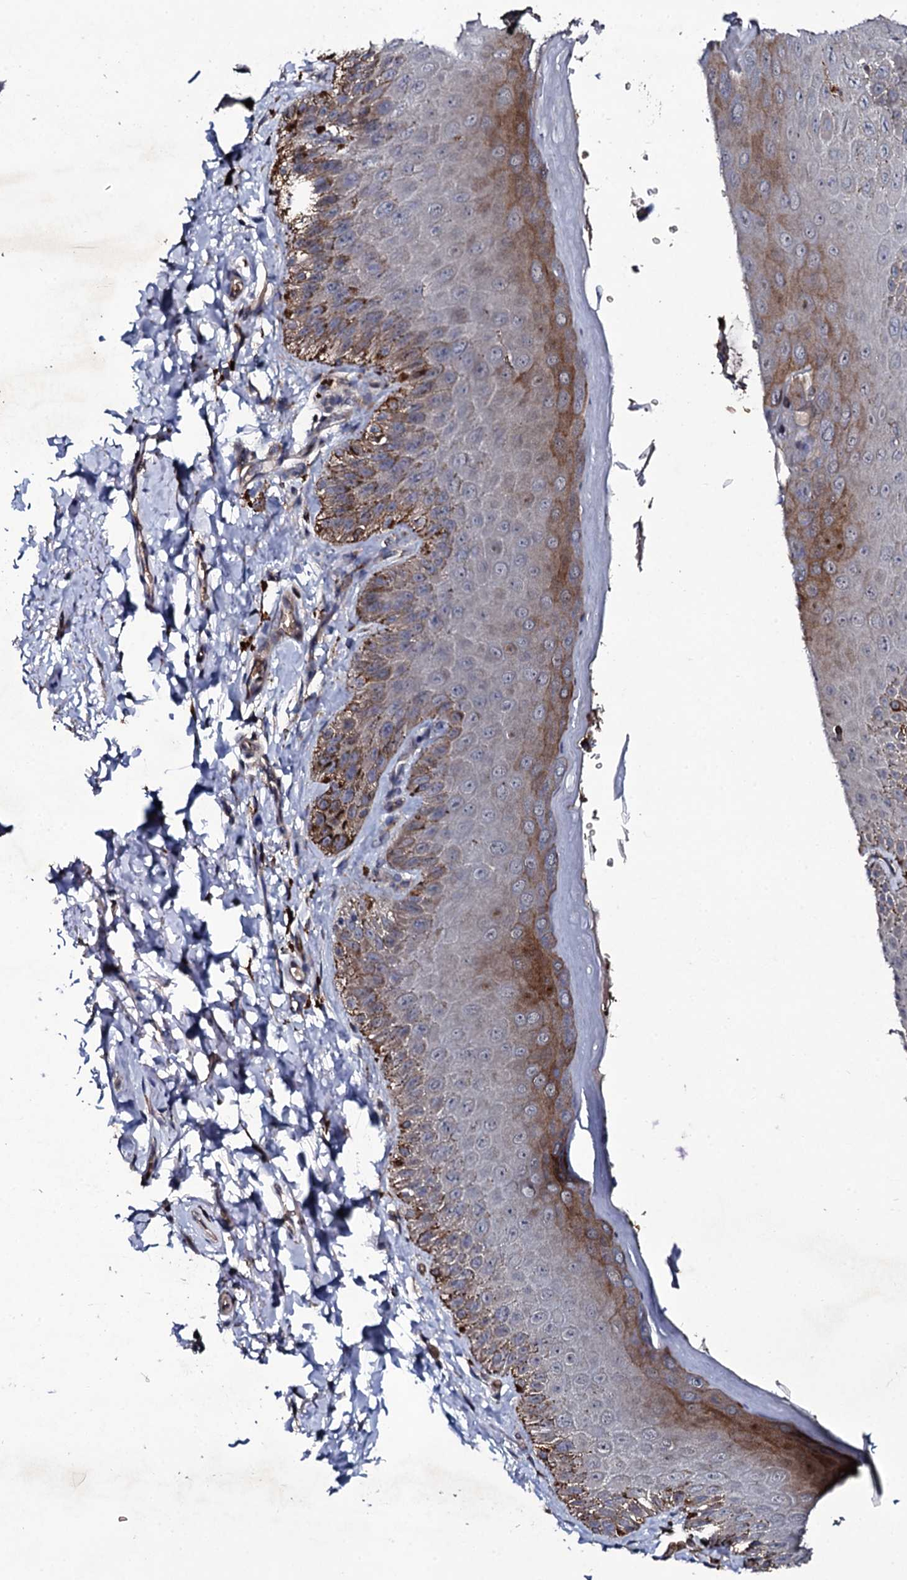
{"staining": {"intensity": "moderate", "quantity": "25%-75%", "location": "cytoplasmic/membranous"}, "tissue": "skin", "cell_type": "Epidermal cells", "image_type": "normal", "snomed": [{"axis": "morphology", "description": "Normal tissue, NOS"}, {"axis": "topography", "description": "Anal"}], "caption": "Skin stained with DAB immunohistochemistry displays medium levels of moderate cytoplasmic/membranous expression in about 25%-75% of epidermal cells.", "gene": "LRRC28", "patient": {"sex": "male", "age": 44}}